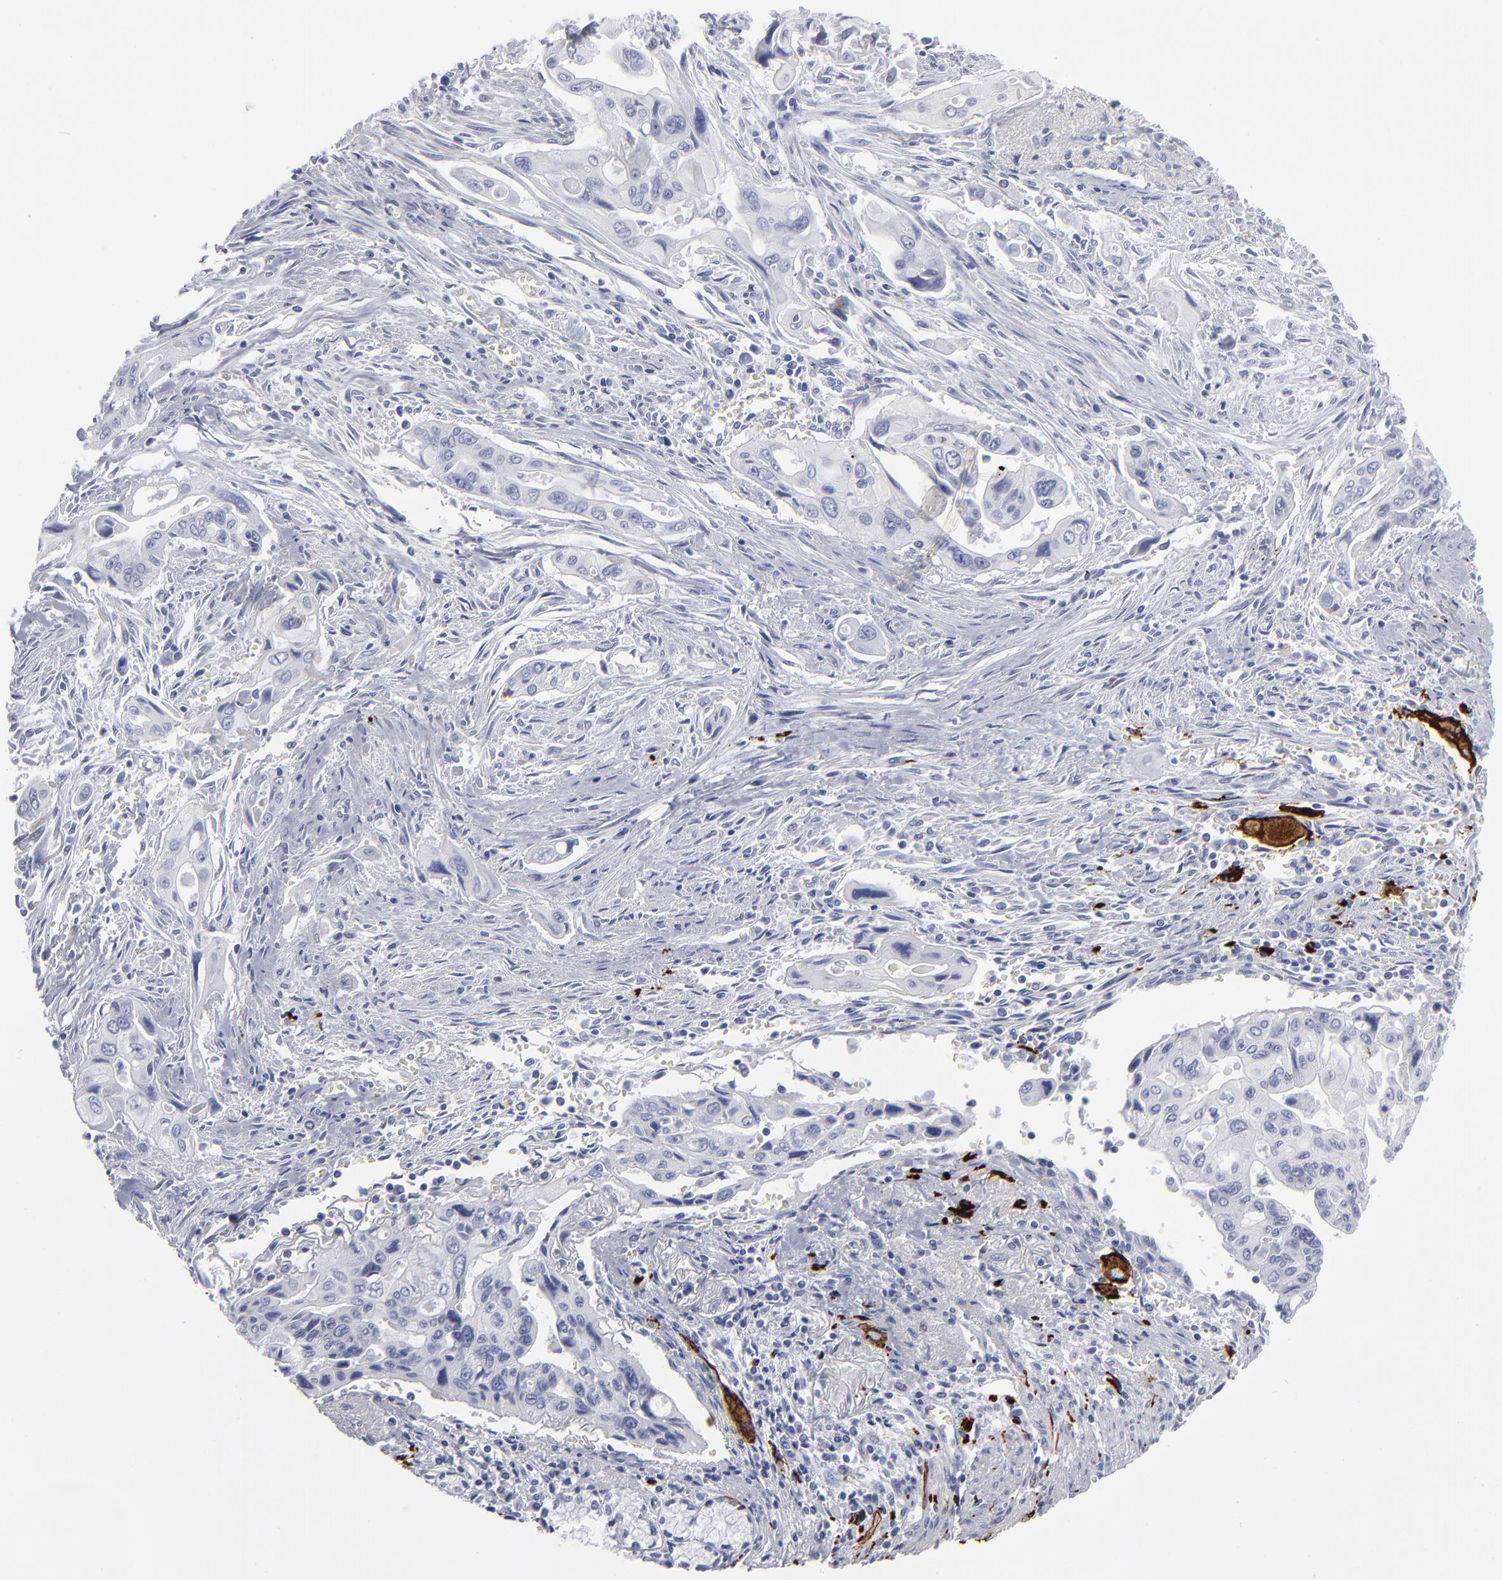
{"staining": {"intensity": "negative", "quantity": "none", "location": "none"}, "tissue": "pancreatic cancer", "cell_type": "Tumor cells", "image_type": "cancer", "snomed": [{"axis": "morphology", "description": "Adenocarcinoma, NOS"}, {"axis": "topography", "description": "Pancreas"}], "caption": "High power microscopy photomicrograph of an immunohistochemistry histopathology image of pancreatic adenocarcinoma, revealing no significant staining in tumor cells. The staining was performed using DAB to visualize the protein expression in brown, while the nuclei were stained in blue with hematoxylin (Magnification: 20x).", "gene": "CADM3", "patient": {"sex": "male", "age": 77}}